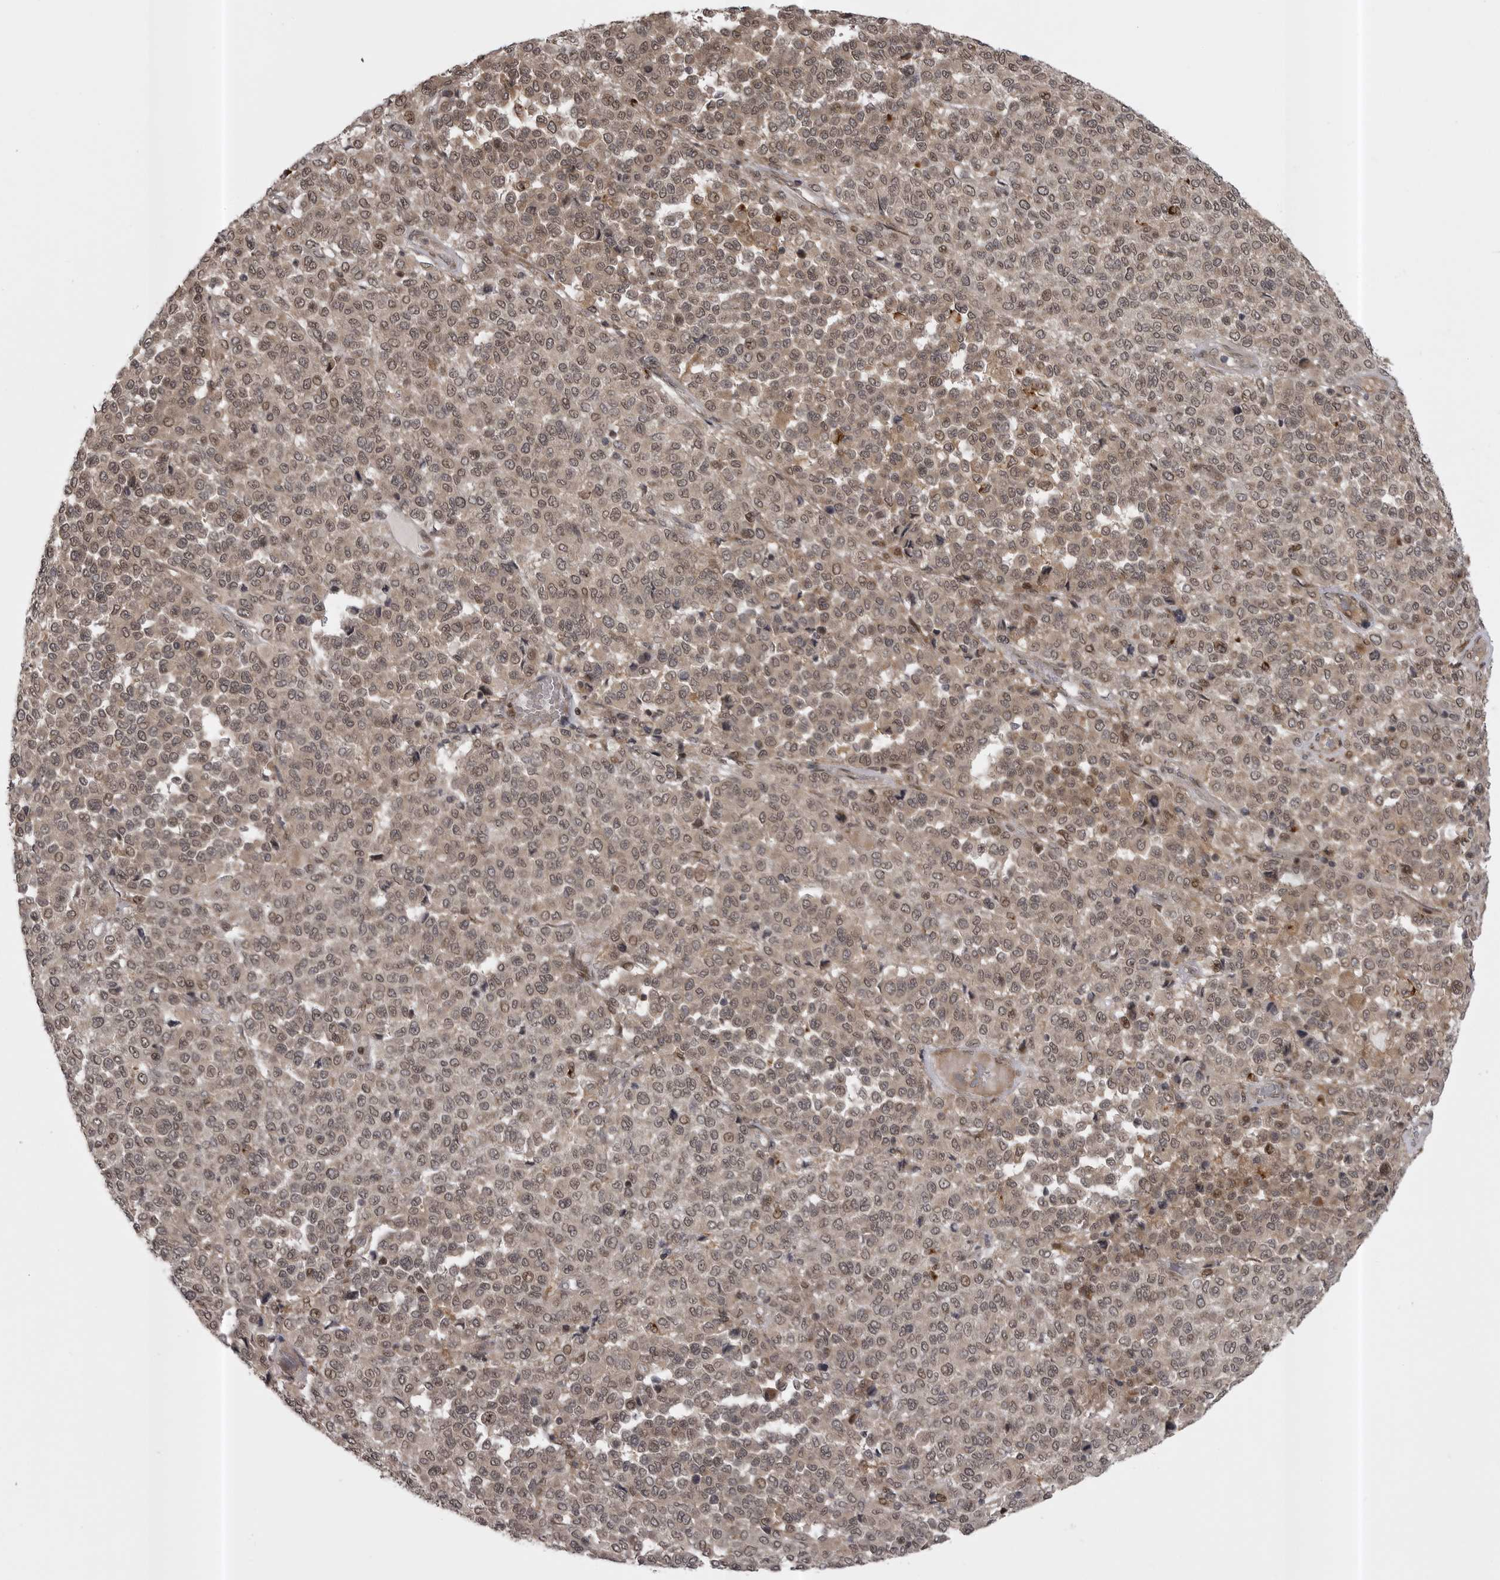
{"staining": {"intensity": "weak", "quantity": "25%-75%", "location": "cytoplasmic/membranous,nuclear"}, "tissue": "melanoma", "cell_type": "Tumor cells", "image_type": "cancer", "snomed": [{"axis": "morphology", "description": "Malignant melanoma, Metastatic site"}, {"axis": "topography", "description": "Pancreas"}], "caption": "Weak cytoplasmic/membranous and nuclear staining is present in about 25%-75% of tumor cells in melanoma. The staining was performed using DAB to visualize the protein expression in brown, while the nuclei were stained in blue with hematoxylin (Magnification: 20x).", "gene": "SNX16", "patient": {"sex": "female", "age": 30}}